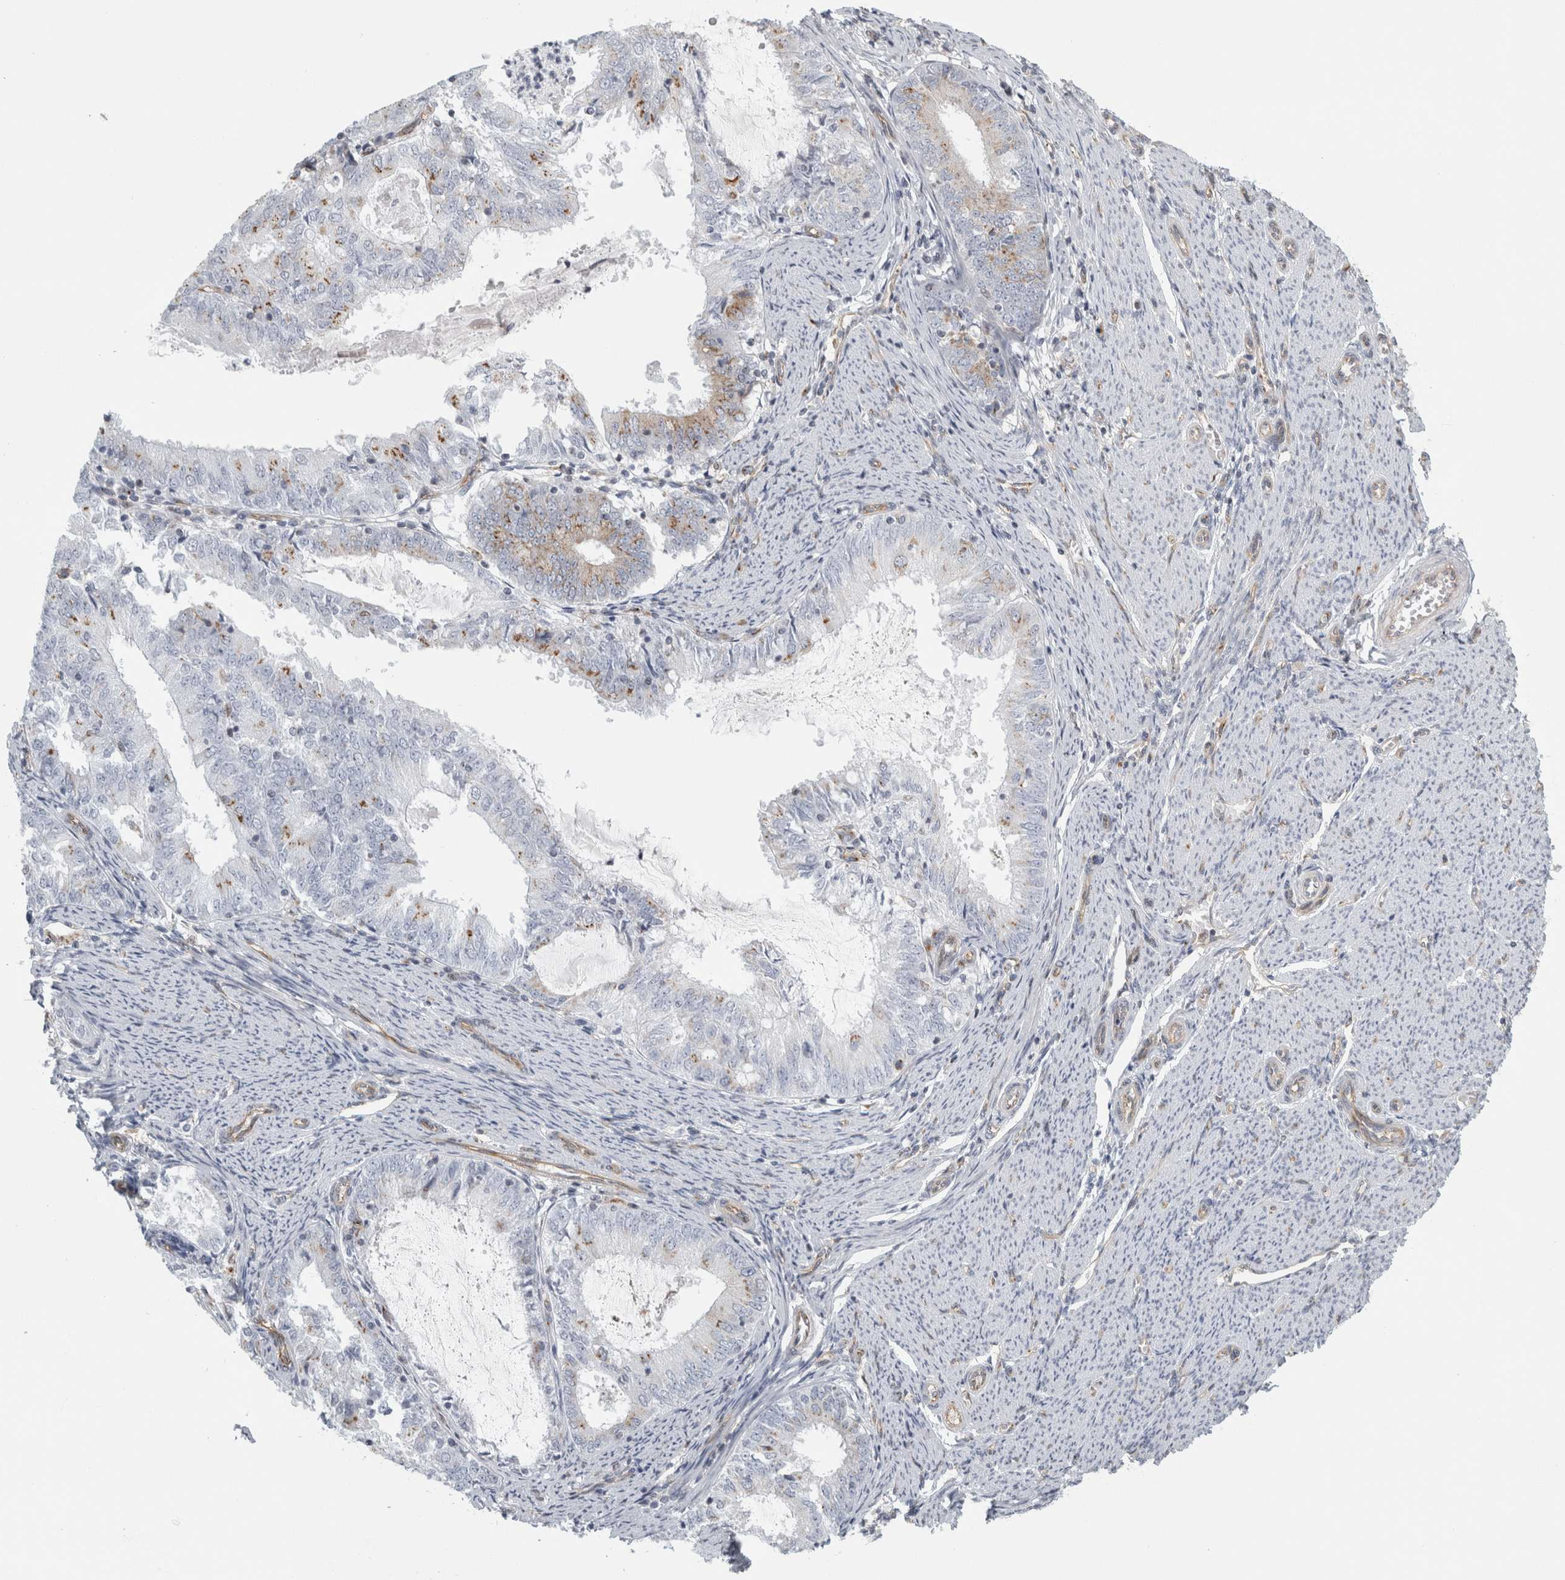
{"staining": {"intensity": "weak", "quantity": "<25%", "location": "cytoplasmic/membranous"}, "tissue": "endometrial cancer", "cell_type": "Tumor cells", "image_type": "cancer", "snomed": [{"axis": "morphology", "description": "Adenocarcinoma, NOS"}, {"axis": "topography", "description": "Endometrium"}], "caption": "IHC photomicrograph of neoplastic tissue: human endometrial cancer stained with DAB (3,3'-diaminobenzidine) displays no significant protein expression in tumor cells.", "gene": "PEX6", "patient": {"sex": "female", "age": 57}}